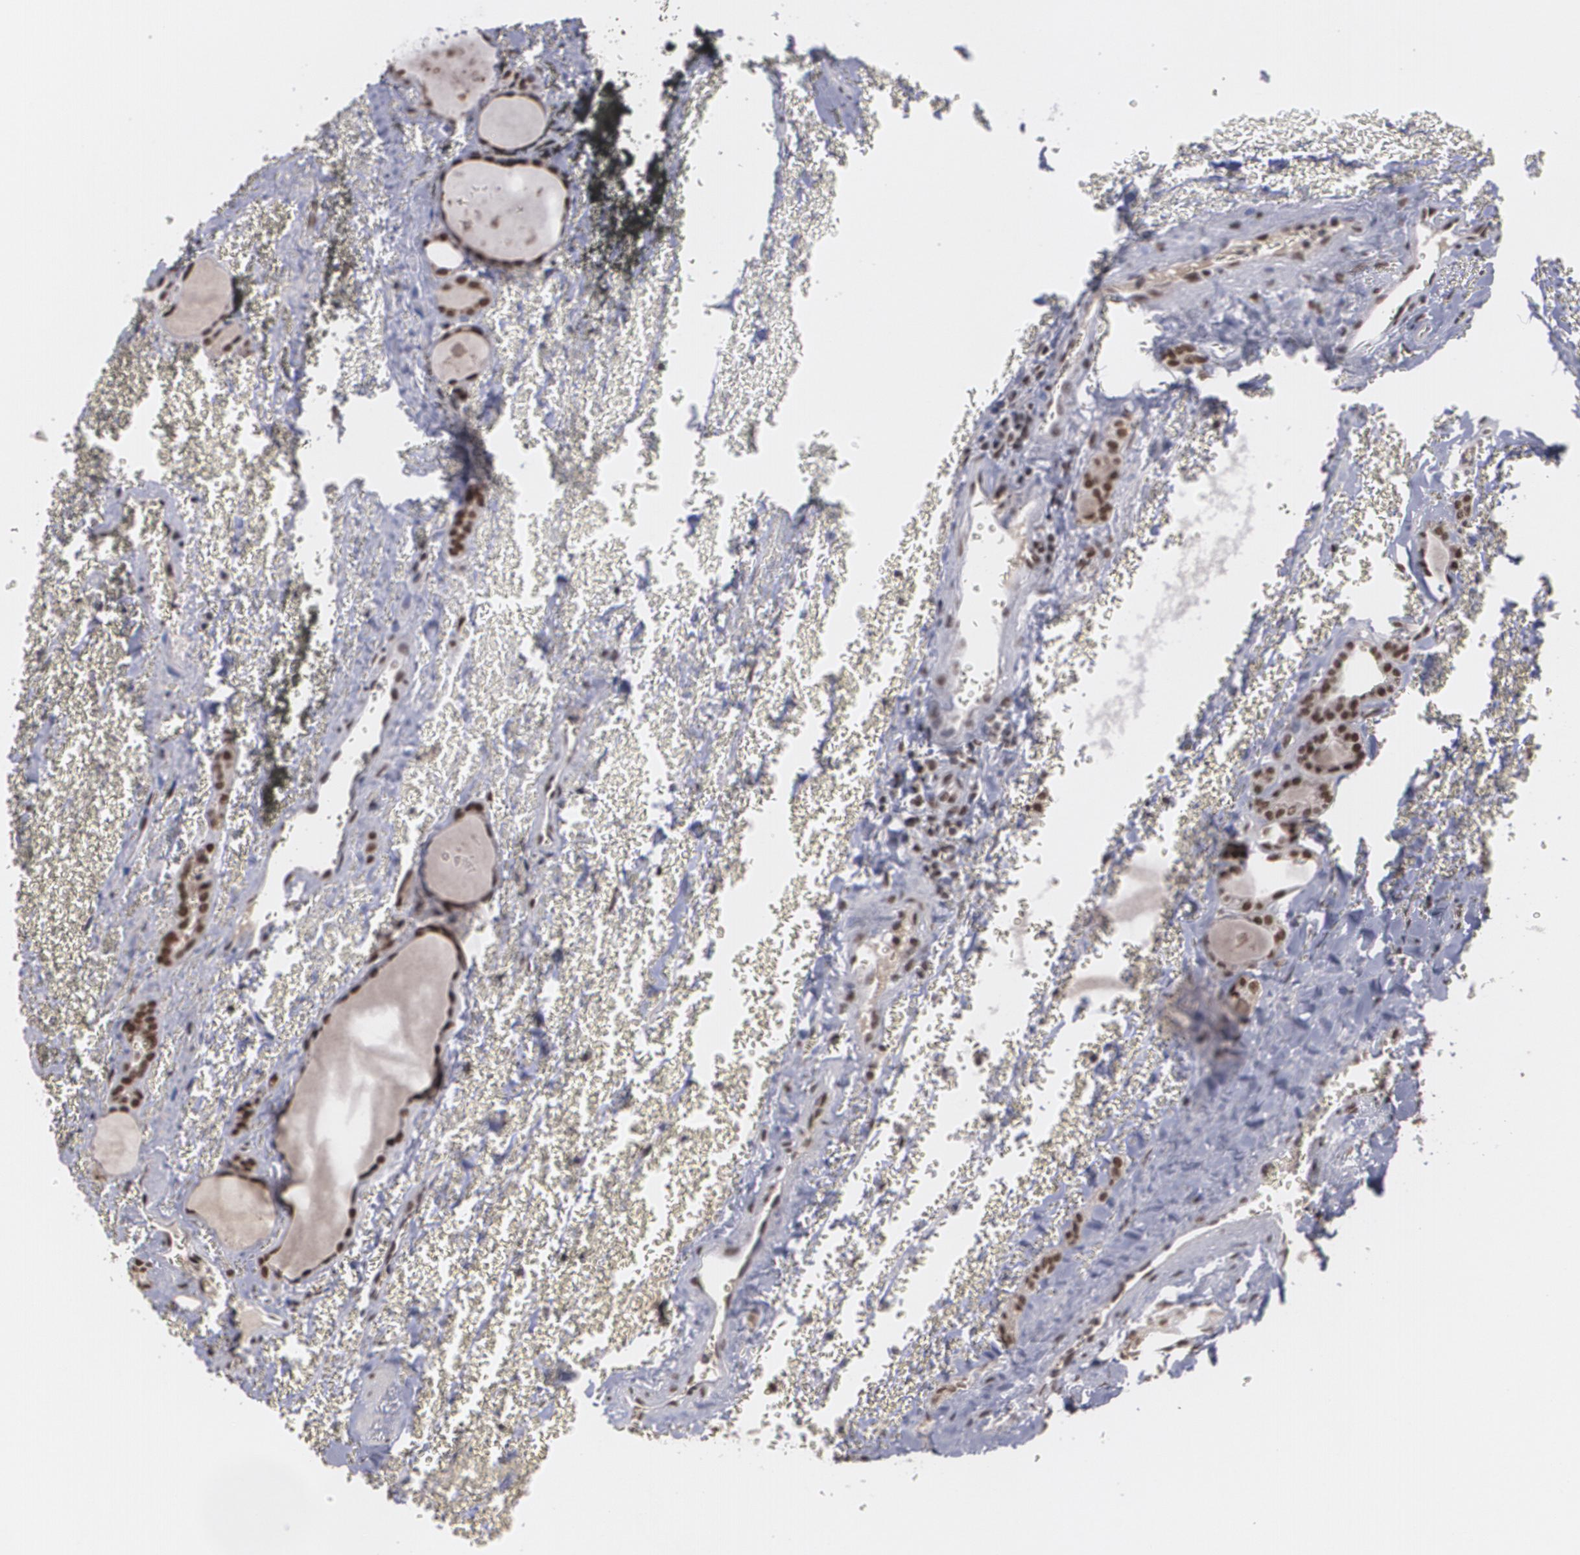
{"staining": {"intensity": "strong", "quantity": ">75%", "location": "nuclear"}, "tissue": "thyroid cancer", "cell_type": "Tumor cells", "image_type": "cancer", "snomed": [{"axis": "morphology", "description": "Carcinoma, NOS"}, {"axis": "topography", "description": "Thyroid gland"}], "caption": "Immunohistochemical staining of thyroid carcinoma reveals high levels of strong nuclear protein positivity in about >75% of tumor cells.", "gene": "RXRB", "patient": {"sex": "male", "age": 76}}